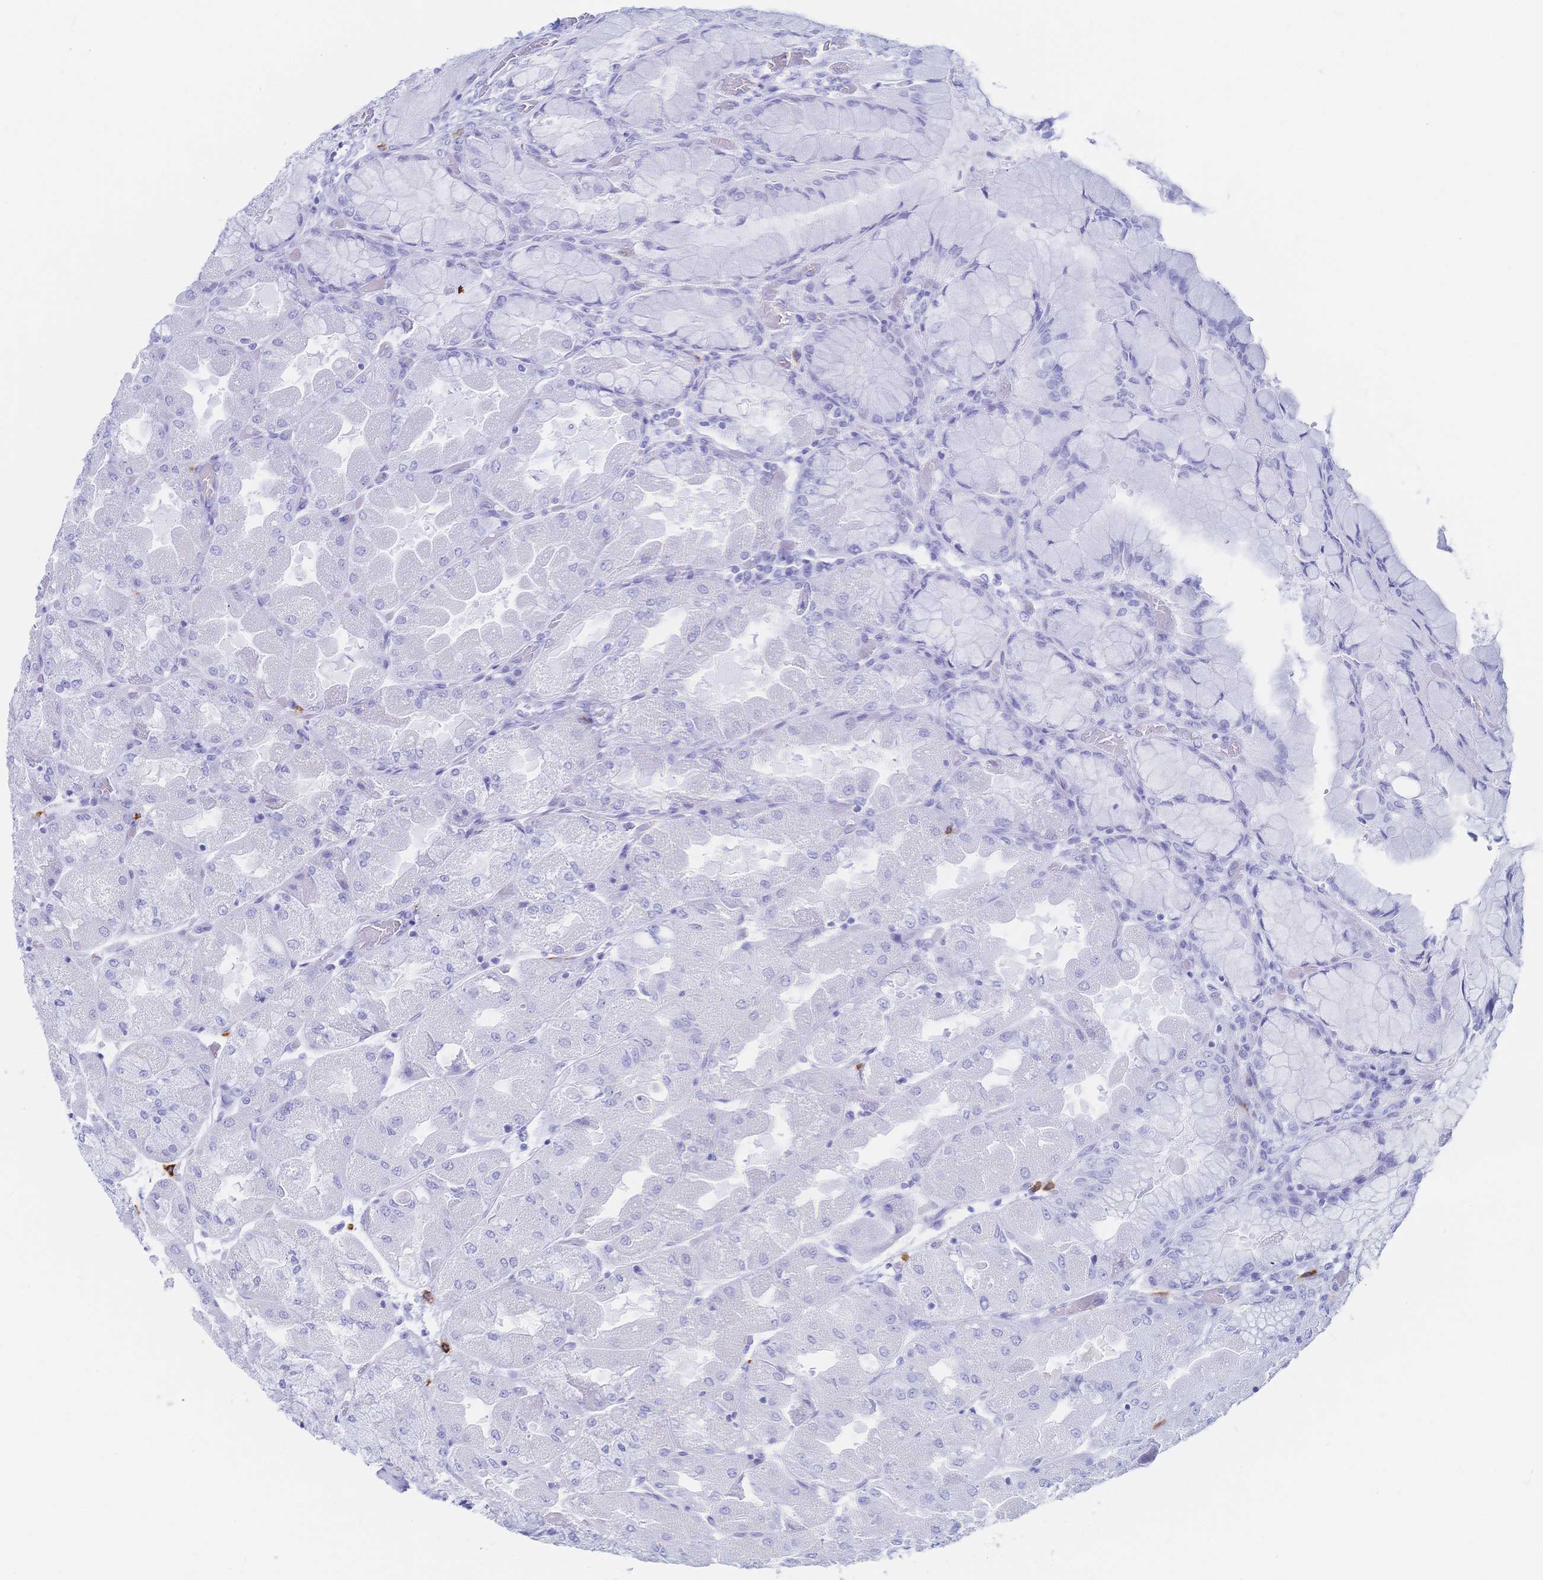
{"staining": {"intensity": "negative", "quantity": "none", "location": "none"}, "tissue": "stomach", "cell_type": "Glandular cells", "image_type": "normal", "snomed": [{"axis": "morphology", "description": "Normal tissue, NOS"}, {"axis": "topography", "description": "Stomach"}], "caption": "This is an immunohistochemistry histopathology image of unremarkable human stomach. There is no expression in glandular cells.", "gene": "IL2RB", "patient": {"sex": "female", "age": 61}}